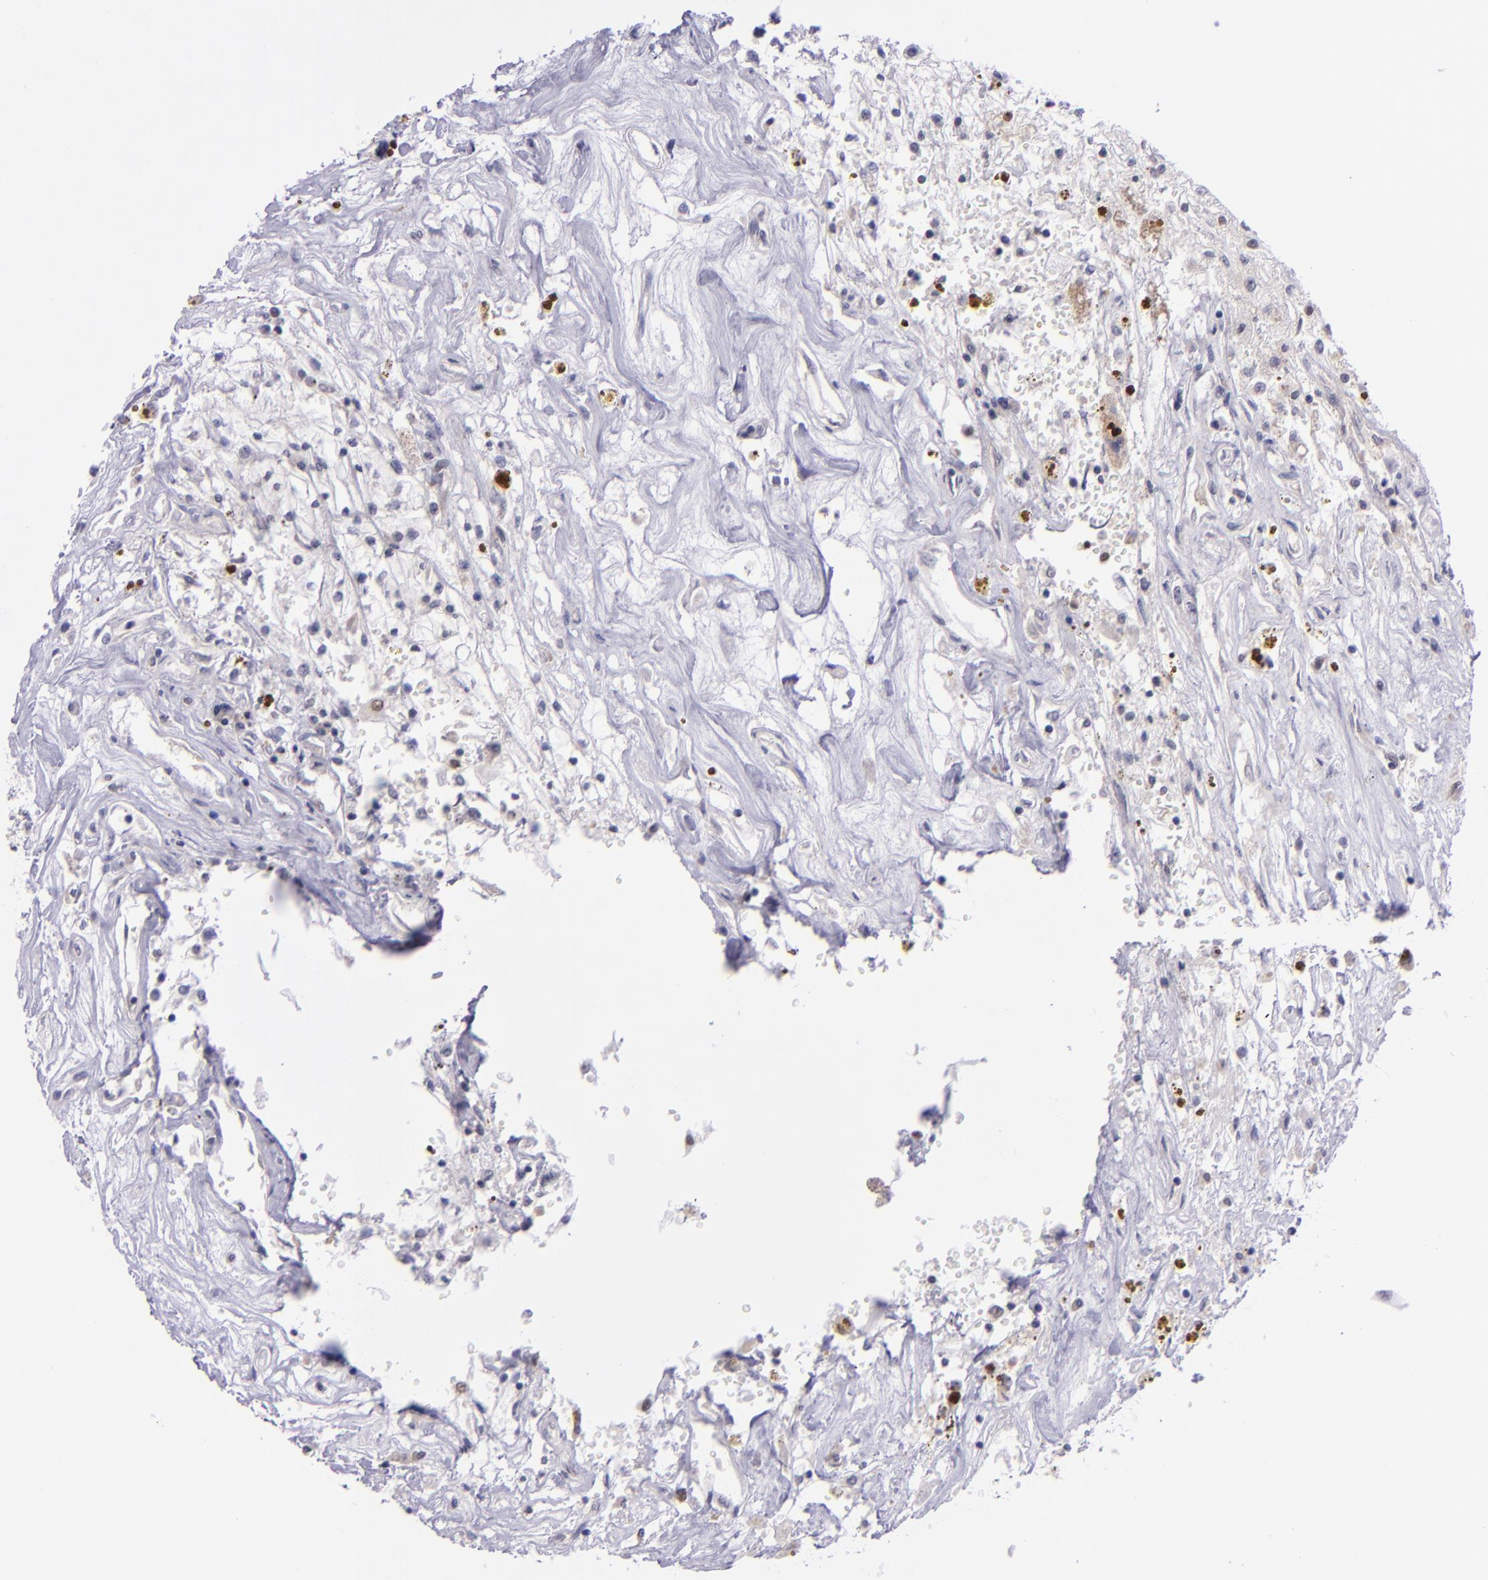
{"staining": {"intensity": "negative", "quantity": "none", "location": "none"}, "tissue": "renal cancer", "cell_type": "Tumor cells", "image_type": "cancer", "snomed": [{"axis": "morphology", "description": "Adenocarcinoma, NOS"}, {"axis": "topography", "description": "Kidney"}], "caption": "DAB immunohistochemical staining of human adenocarcinoma (renal) reveals no significant positivity in tumor cells.", "gene": "BAG1", "patient": {"sex": "male", "age": 78}}